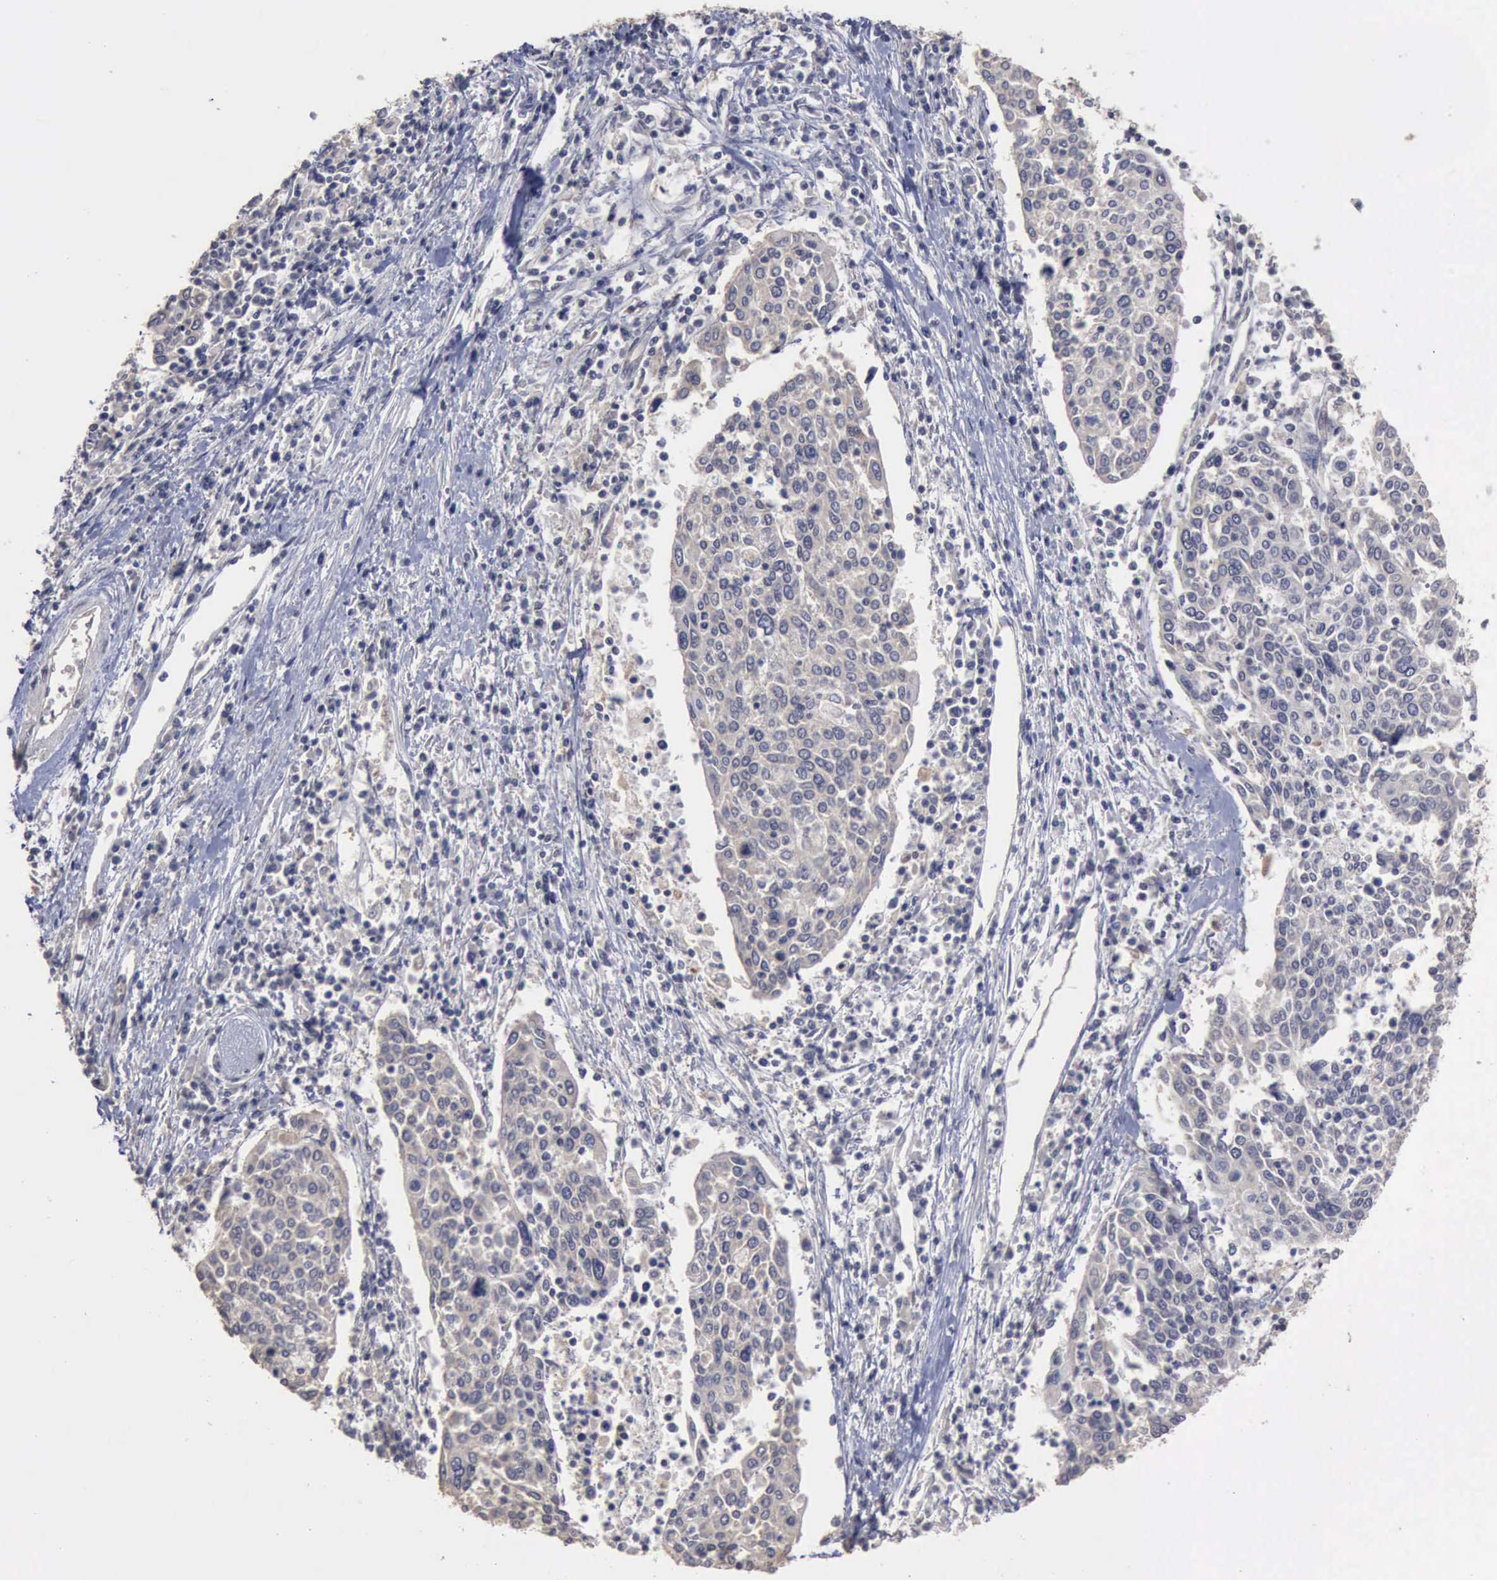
{"staining": {"intensity": "negative", "quantity": "none", "location": "none"}, "tissue": "cervical cancer", "cell_type": "Tumor cells", "image_type": "cancer", "snomed": [{"axis": "morphology", "description": "Squamous cell carcinoma, NOS"}, {"axis": "topography", "description": "Cervix"}], "caption": "Immunohistochemistry (IHC) of human squamous cell carcinoma (cervical) reveals no positivity in tumor cells. (DAB immunohistochemistry (IHC), high magnification).", "gene": "CRKL", "patient": {"sex": "female", "age": 40}}